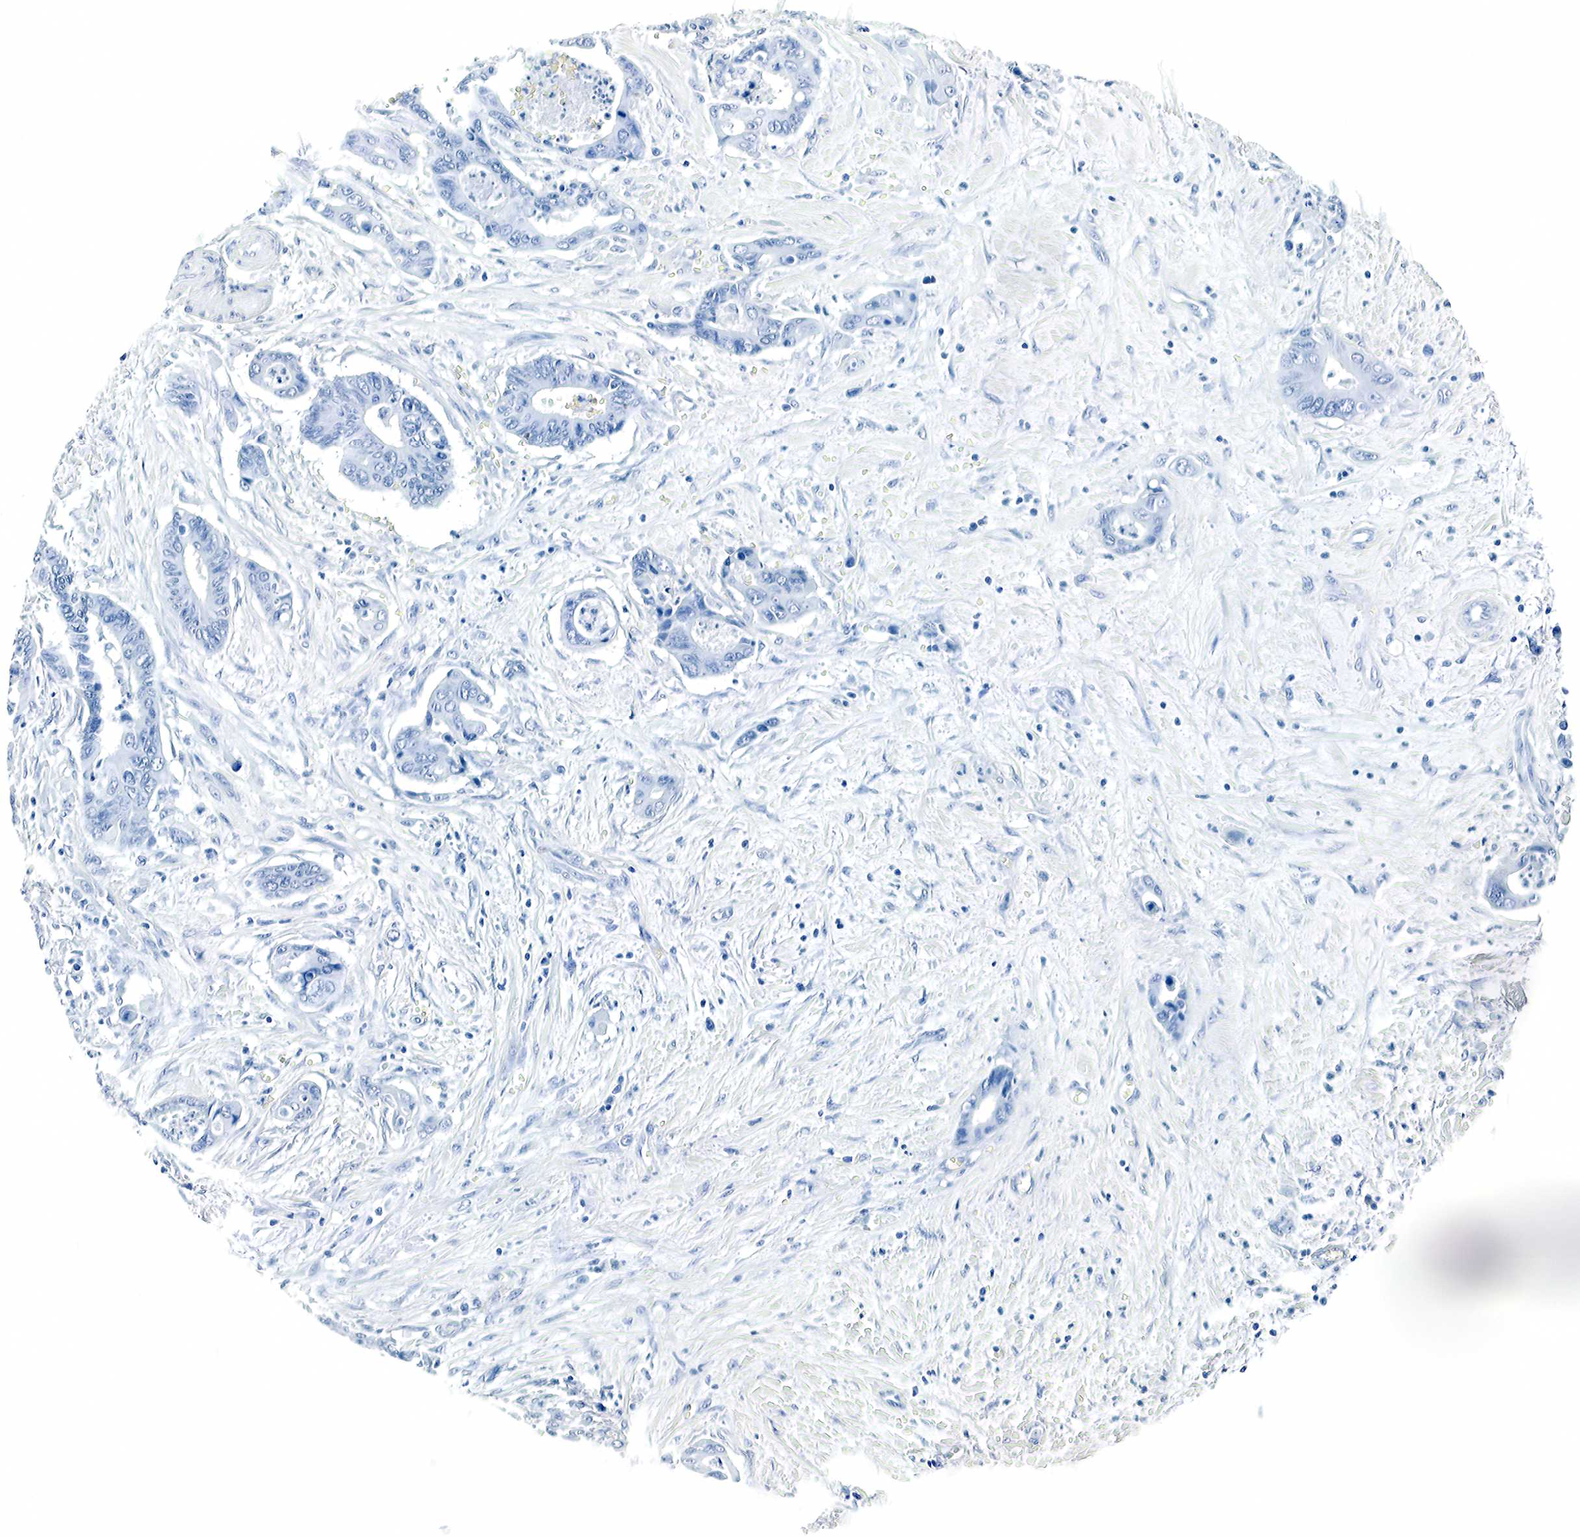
{"staining": {"intensity": "negative", "quantity": "none", "location": "none"}, "tissue": "pancreatic cancer", "cell_type": "Tumor cells", "image_type": "cancer", "snomed": [{"axis": "morphology", "description": "Adenocarcinoma, NOS"}, {"axis": "topography", "description": "Pancreas"}], "caption": "Immunohistochemistry (IHC) image of neoplastic tissue: pancreatic cancer stained with DAB shows no significant protein positivity in tumor cells. (DAB (3,3'-diaminobenzidine) immunohistochemistry (IHC) visualized using brightfield microscopy, high magnification).", "gene": "GAST", "patient": {"sex": "female", "age": 52}}